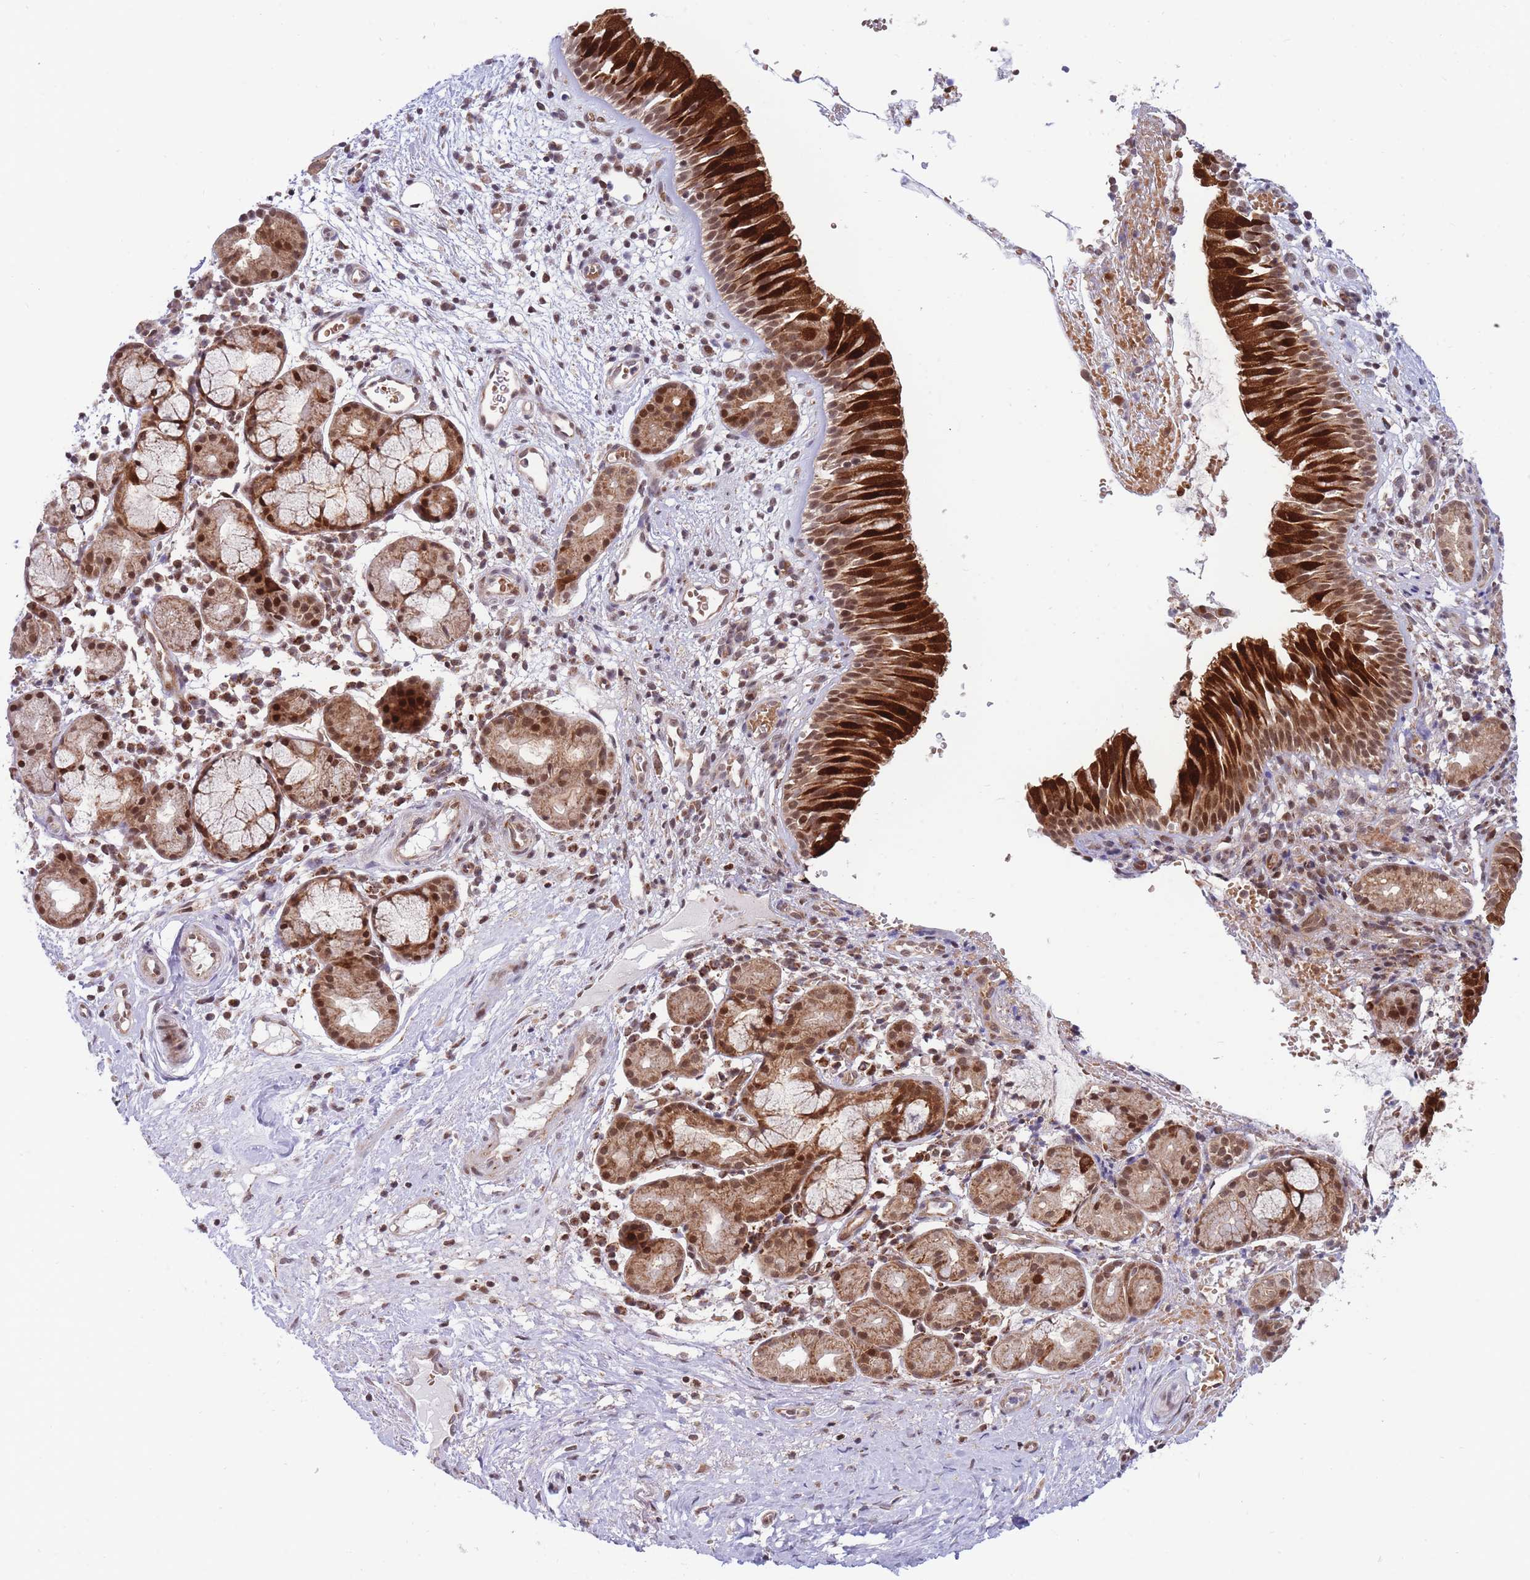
{"staining": {"intensity": "strong", "quantity": ">75%", "location": "cytoplasmic/membranous,nuclear"}, "tissue": "nasopharynx", "cell_type": "Respiratory epithelial cells", "image_type": "normal", "snomed": [{"axis": "morphology", "description": "Normal tissue, NOS"}, {"axis": "topography", "description": "Nasopharynx"}], "caption": "Strong cytoplasmic/membranous,nuclear protein positivity is seen in about >75% of respiratory epithelial cells in nasopharynx. (IHC, brightfield microscopy, high magnification).", "gene": "BOD1L1", "patient": {"sex": "male", "age": 65}}